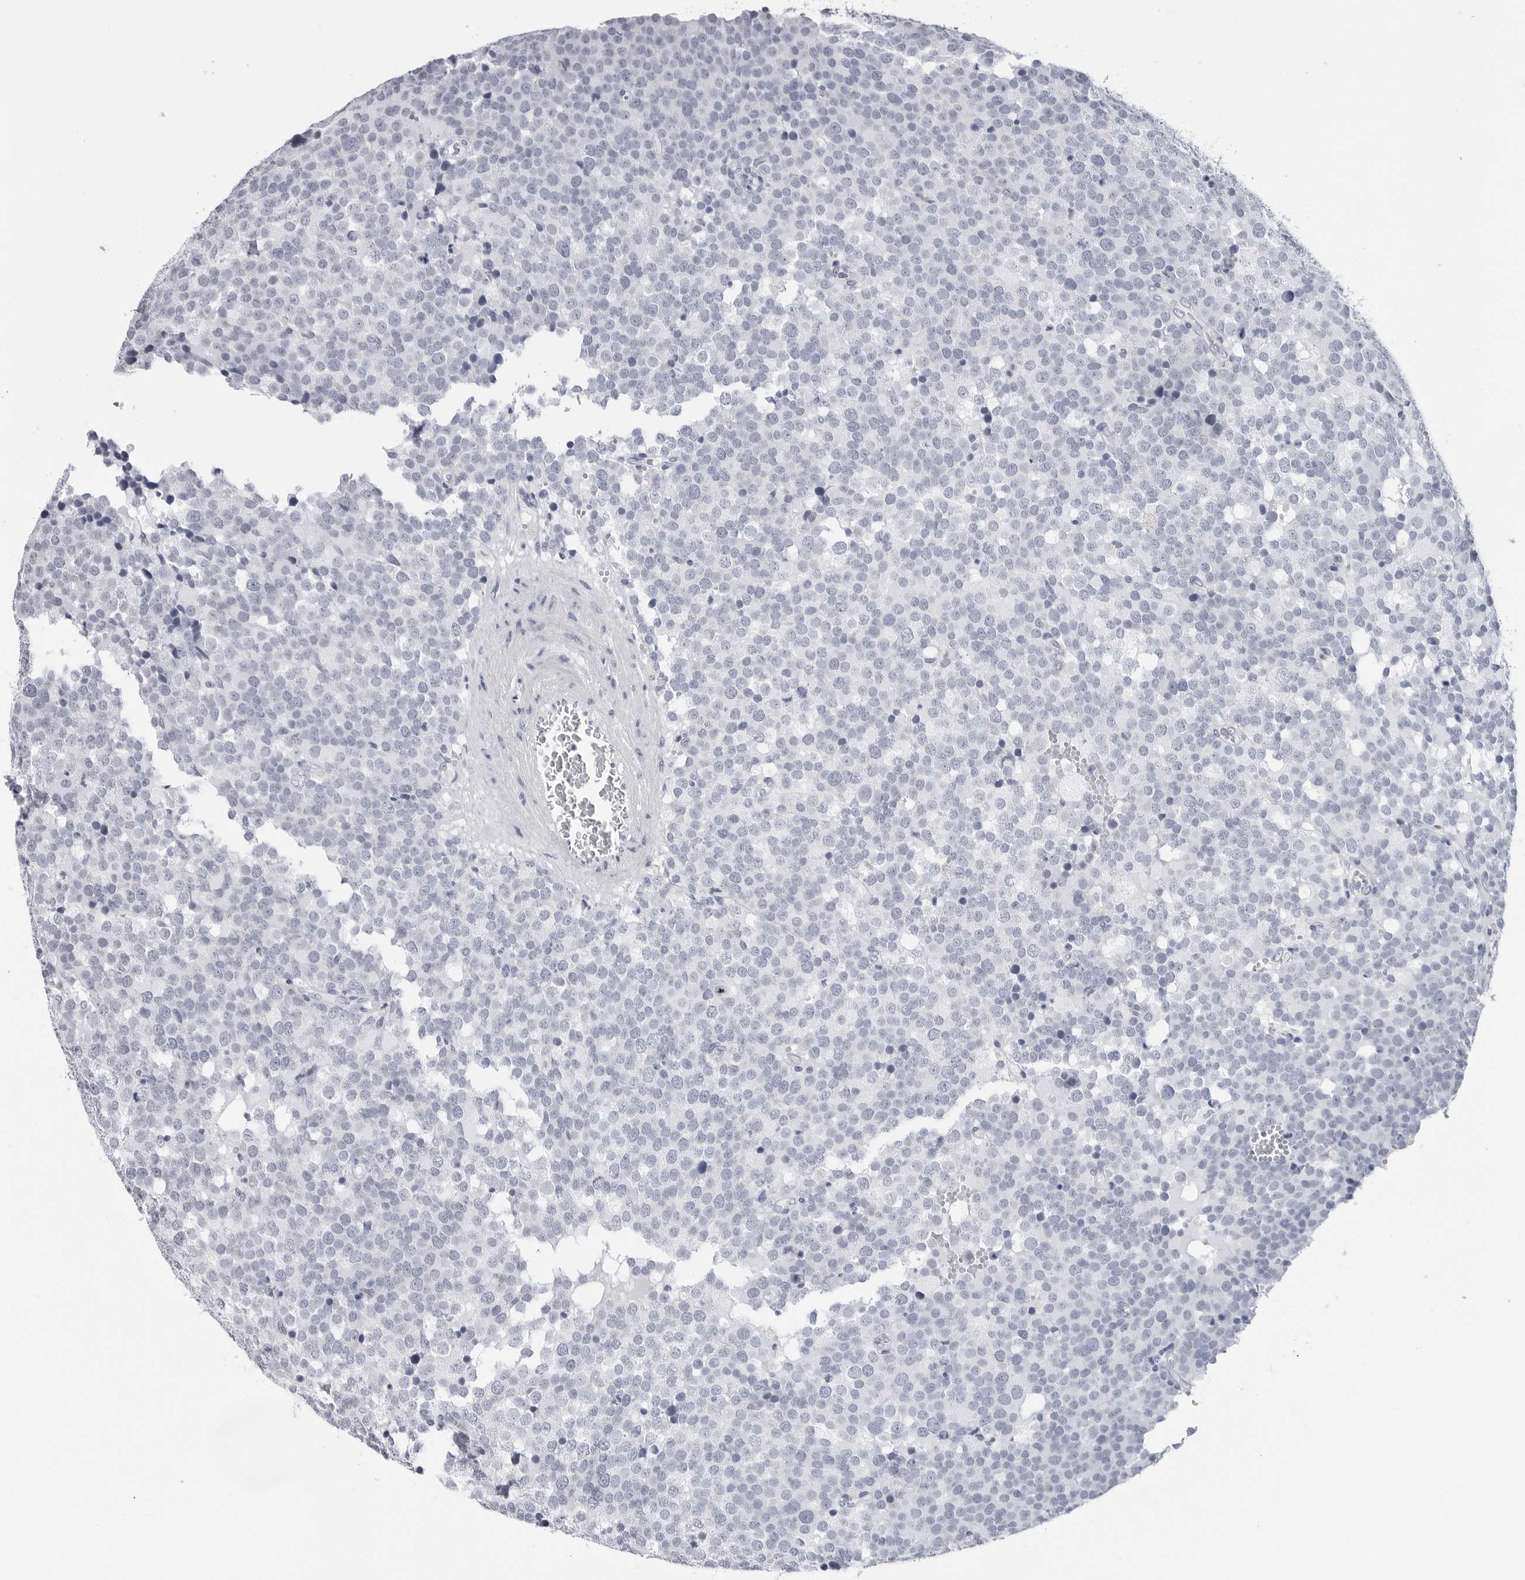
{"staining": {"intensity": "negative", "quantity": "none", "location": "none"}, "tissue": "testis cancer", "cell_type": "Tumor cells", "image_type": "cancer", "snomed": [{"axis": "morphology", "description": "Seminoma, NOS"}, {"axis": "topography", "description": "Testis"}], "caption": "Histopathology image shows no protein positivity in tumor cells of testis cancer (seminoma) tissue.", "gene": "PGA3", "patient": {"sex": "male", "age": 71}}